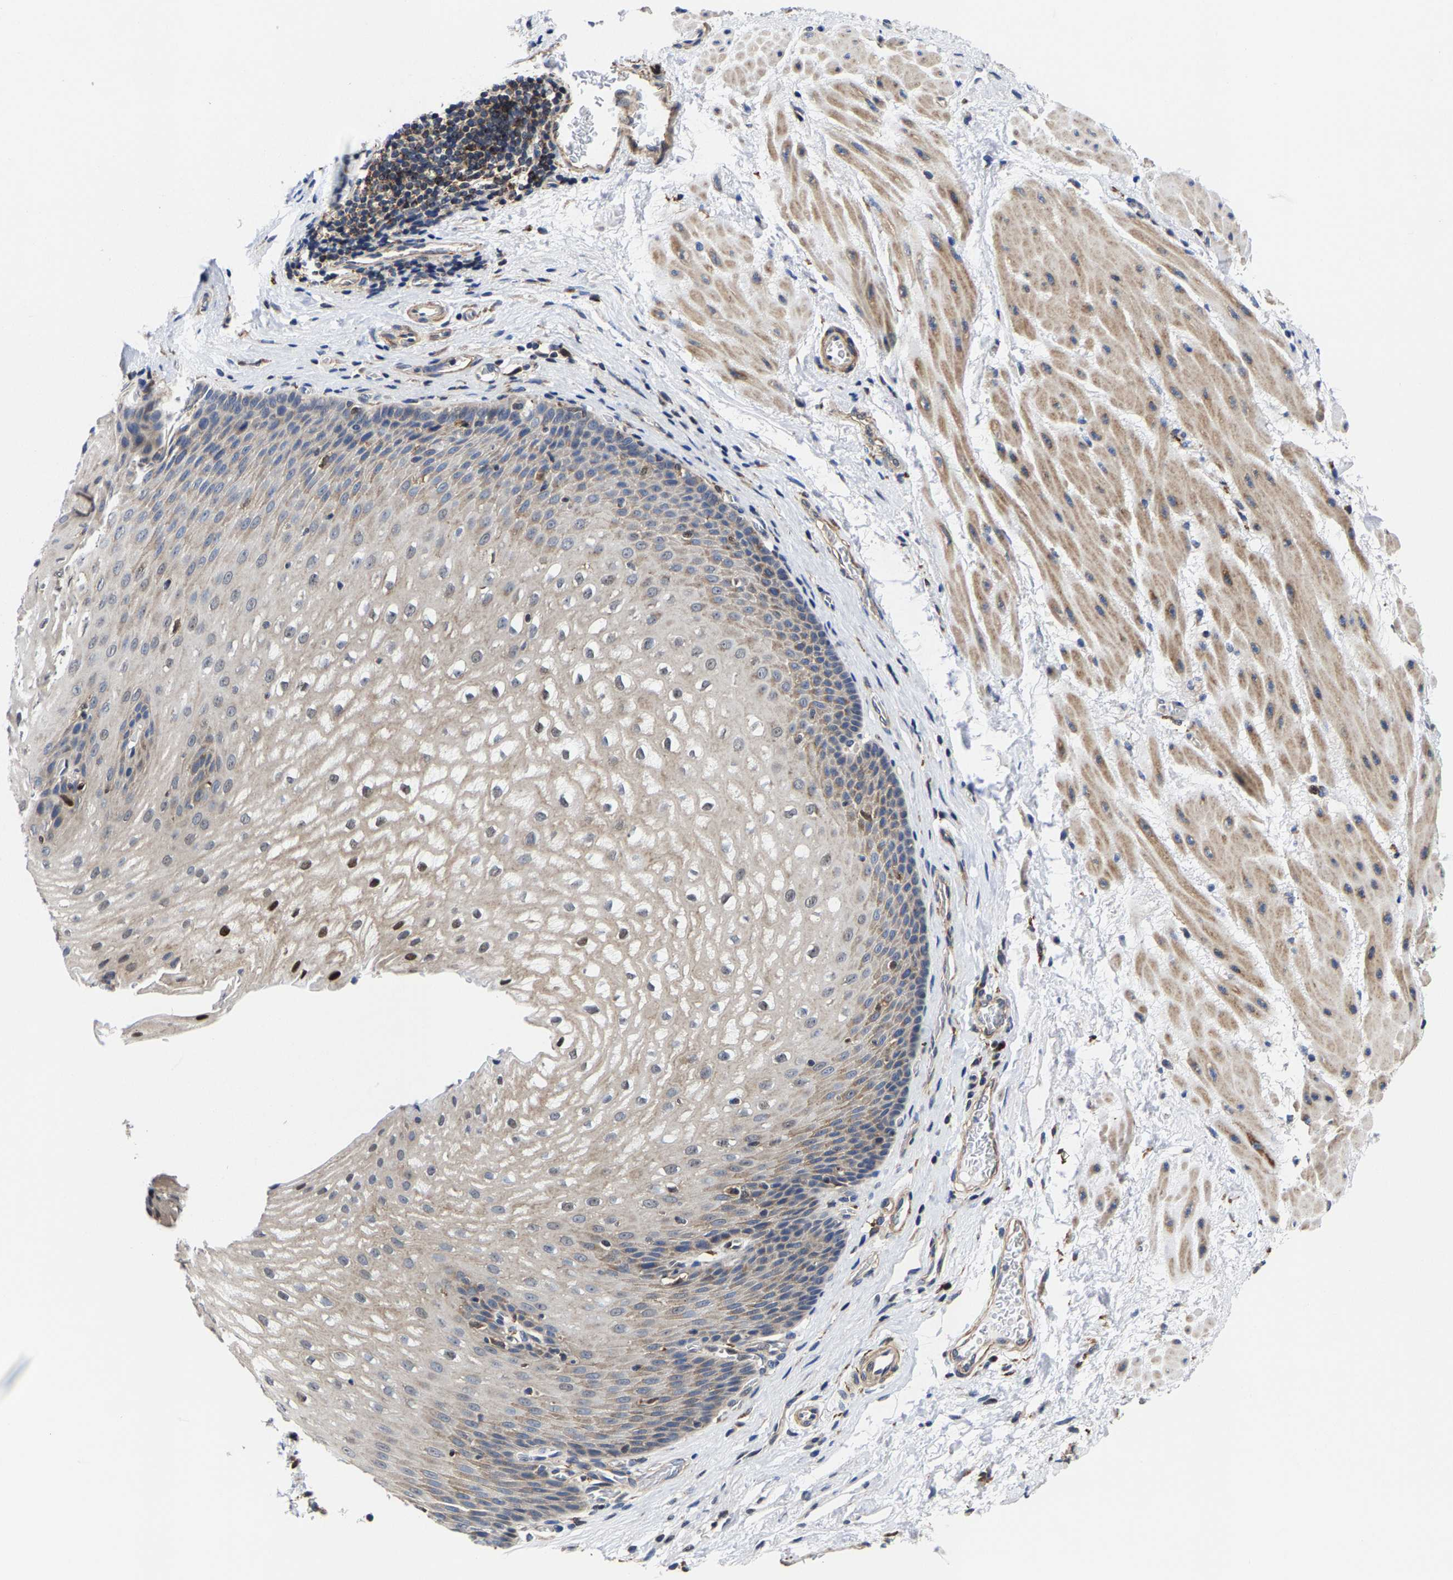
{"staining": {"intensity": "moderate", "quantity": "25%-75%", "location": "cytoplasmic/membranous,nuclear"}, "tissue": "esophagus", "cell_type": "Squamous epithelial cells", "image_type": "normal", "snomed": [{"axis": "morphology", "description": "Normal tissue, NOS"}, {"axis": "topography", "description": "Esophagus"}], "caption": "High-power microscopy captured an immunohistochemistry (IHC) photomicrograph of unremarkable esophagus, revealing moderate cytoplasmic/membranous,nuclear staining in about 25%-75% of squamous epithelial cells. Nuclei are stained in blue.", "gene": "PFKFB3", "patient": {"sex": "male", "age": 48}}